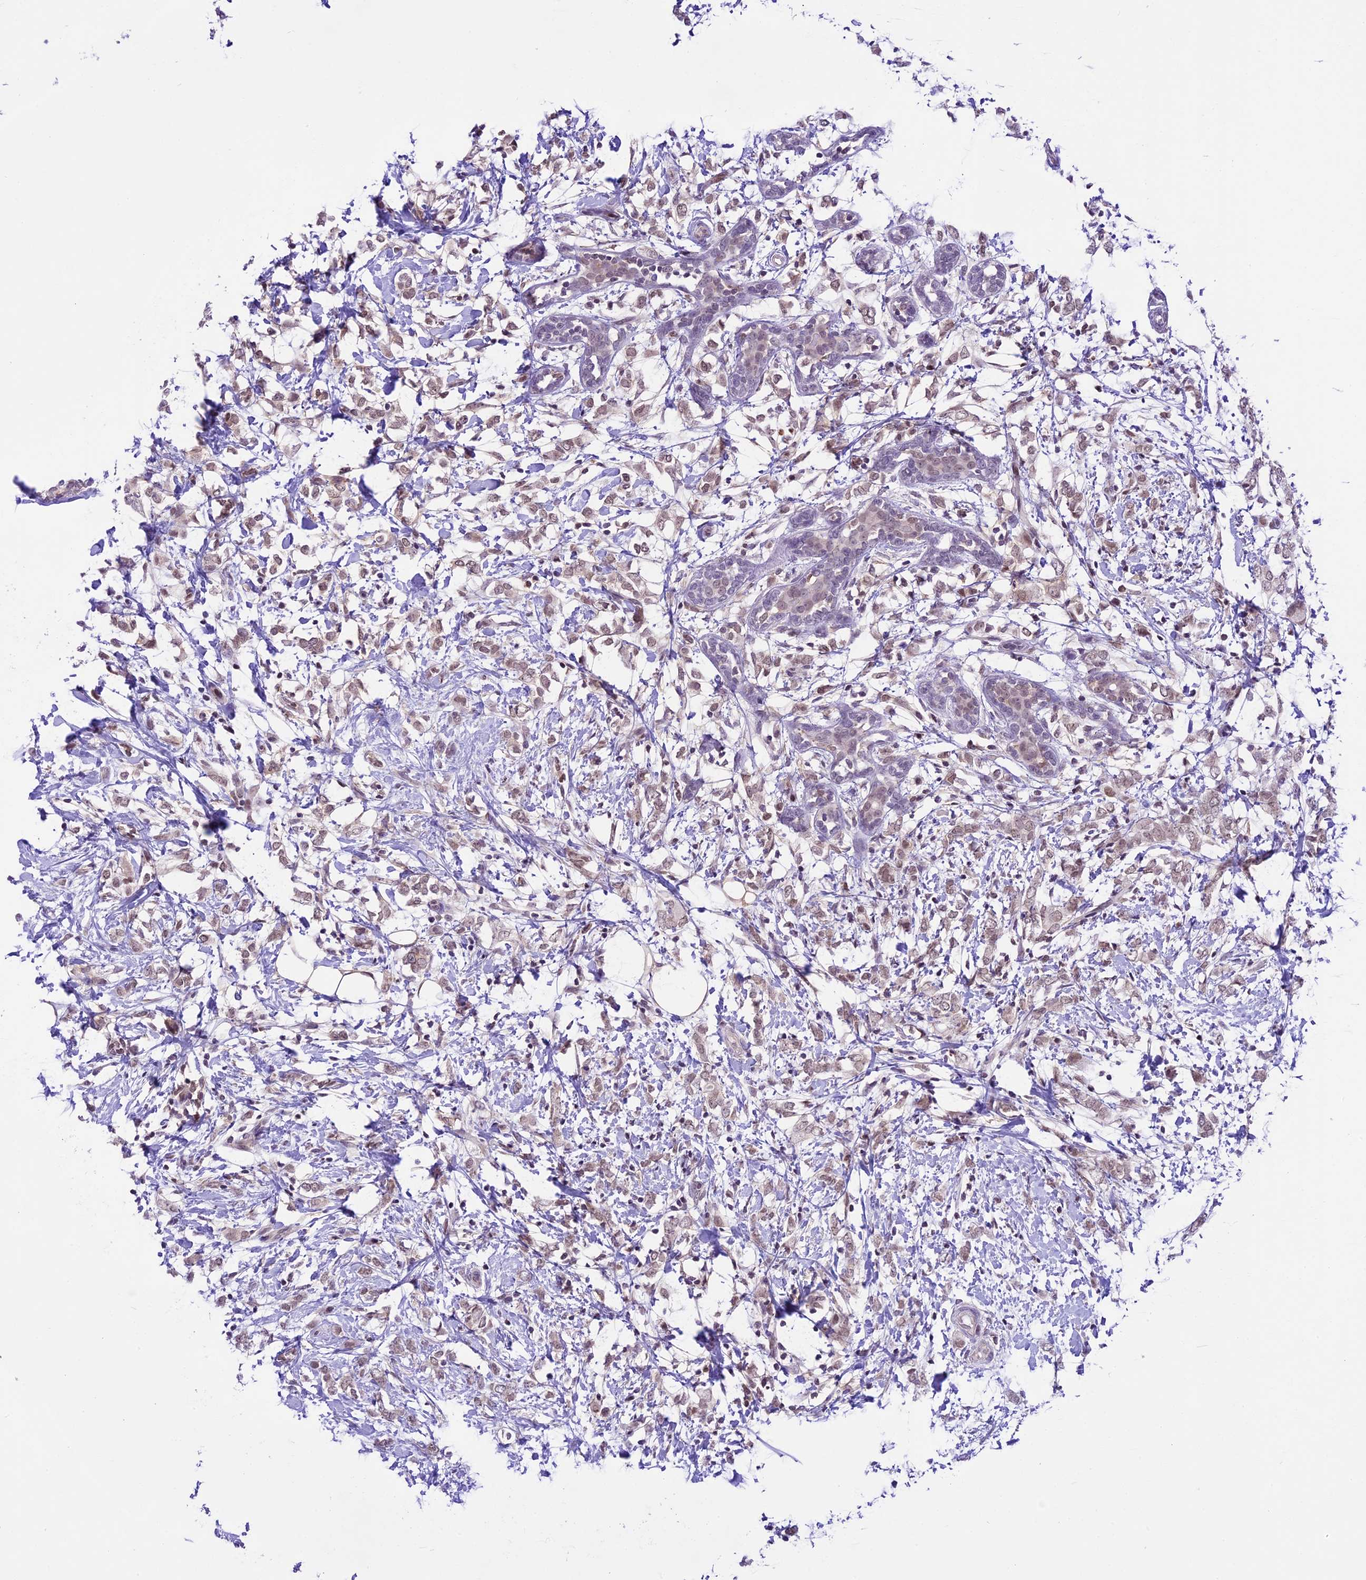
{"staining": {"intensity": "weak", "quantity": ">75%", "location": "nuclear"}, "tissue": "breast cancer", "cell_type": "Tumor cells", "image_type": "cancer", "snomed": [{"axis": "morphology", "description": "Normal tissue, NOS"}, {"axis": "morphology", "description": "Lobular carcinoma"}, {"axis": "topography", "description": "Breast"}], "caption": "Breast cancer was stained to show a protein in brown. There is low levels of weak nuclear expression in about >75% of tumor cells.", "gene": "SHKBP1", "patient": {"sex": "female", "age": 47}}